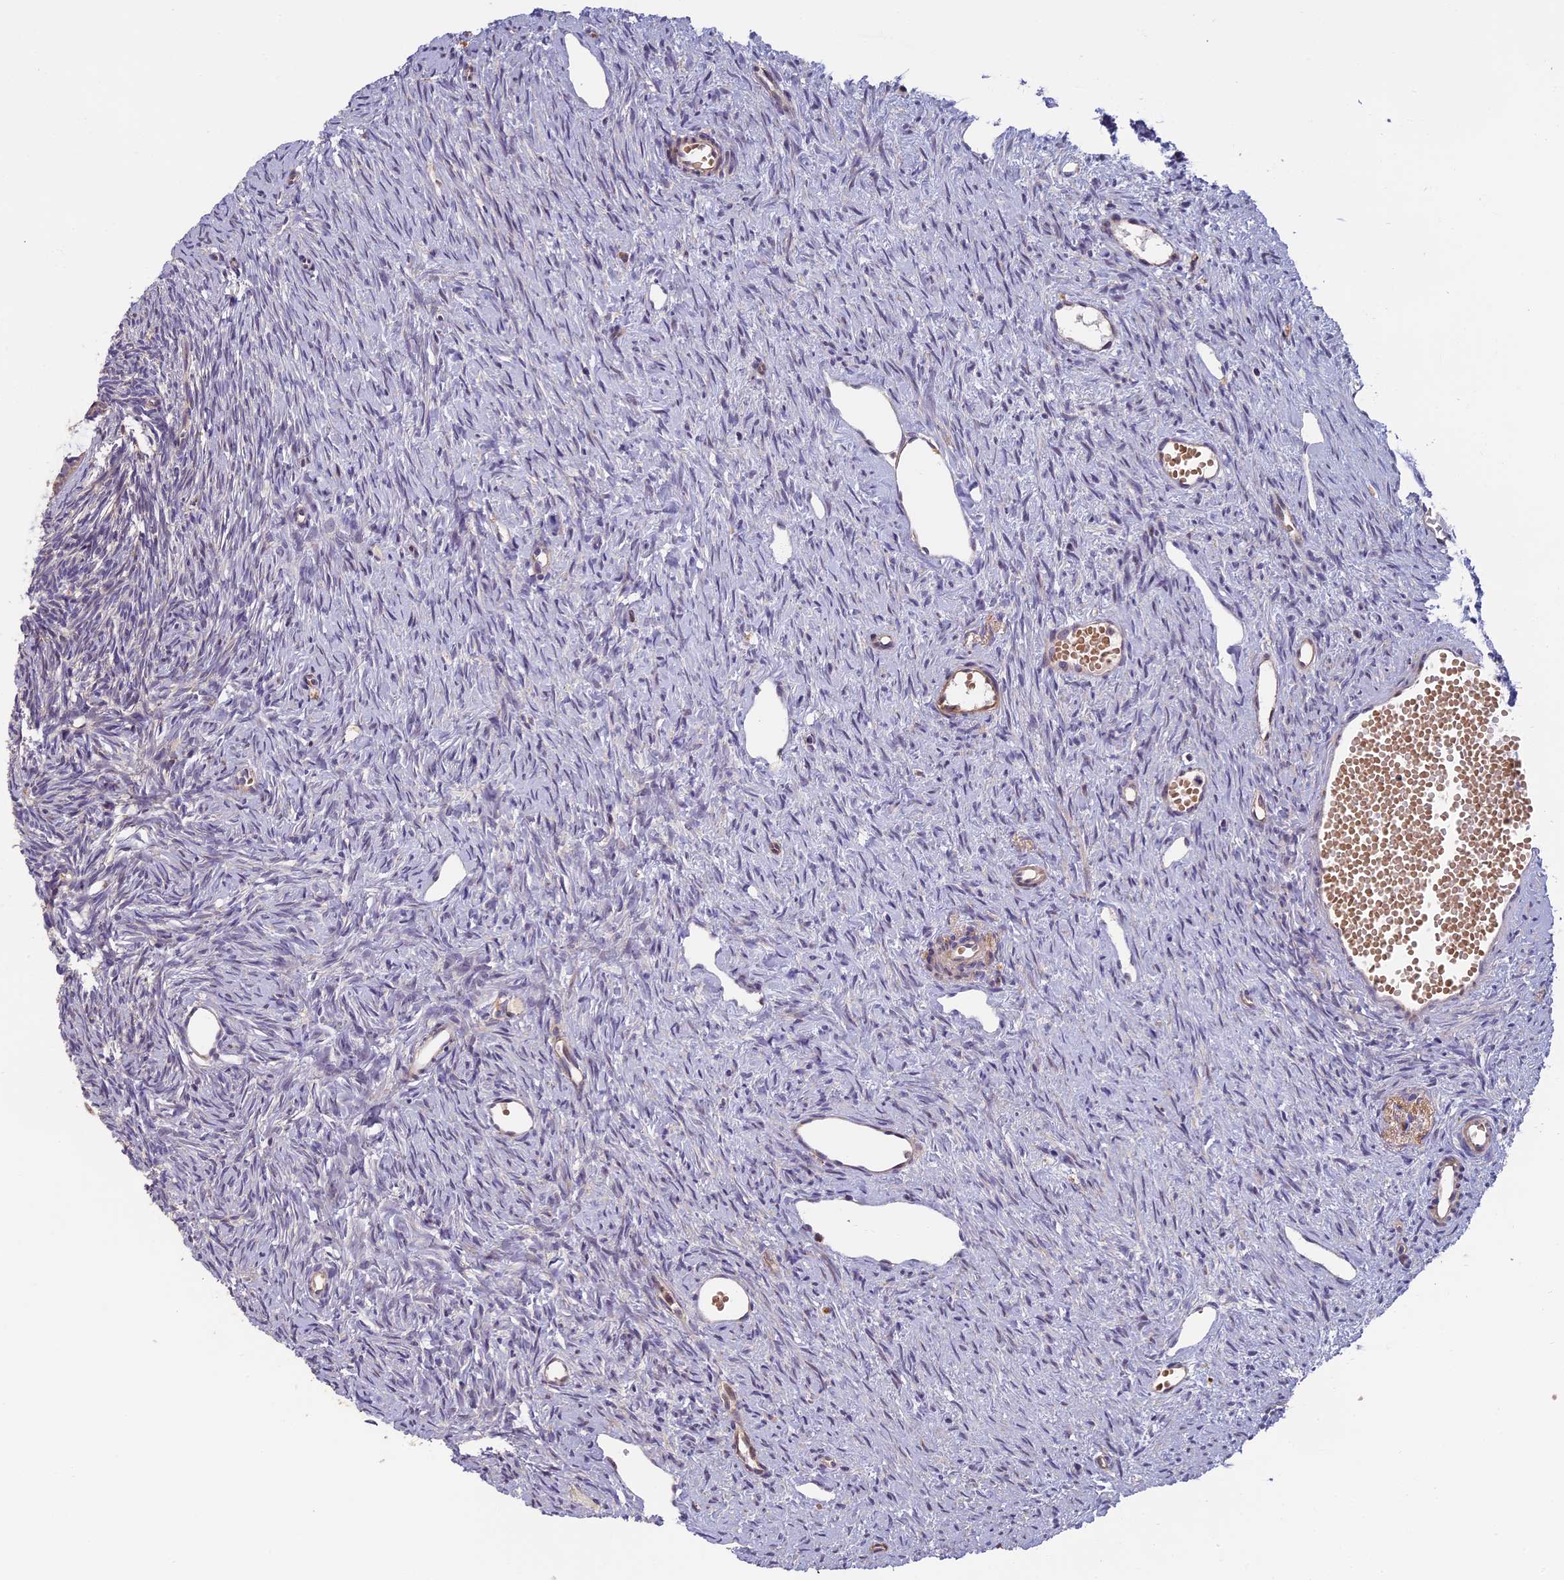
{"staining": {"intensity": "weak", "quantity": ">75%", "location": "cytoplasmic/membranous"}, "tissue": "ovary", "cell_type": "Follicle cells", "image_type": "normal", "snomed": [{"axis": "morphology", "description": "Normal tissue, NOS"}, {"axis": "topography", "description": "Ovary"}], "caption": "Ovary stained with DAB immunohistochemistry (IHC) displays low levels of weak cytoplasmic/membranous staining in approximately >75% of follicle cells. (Brightfield microscopy of DAB IHC at high magnification).", "gene": "EDAR", "patient": {"sex": "female", "age": 51}}